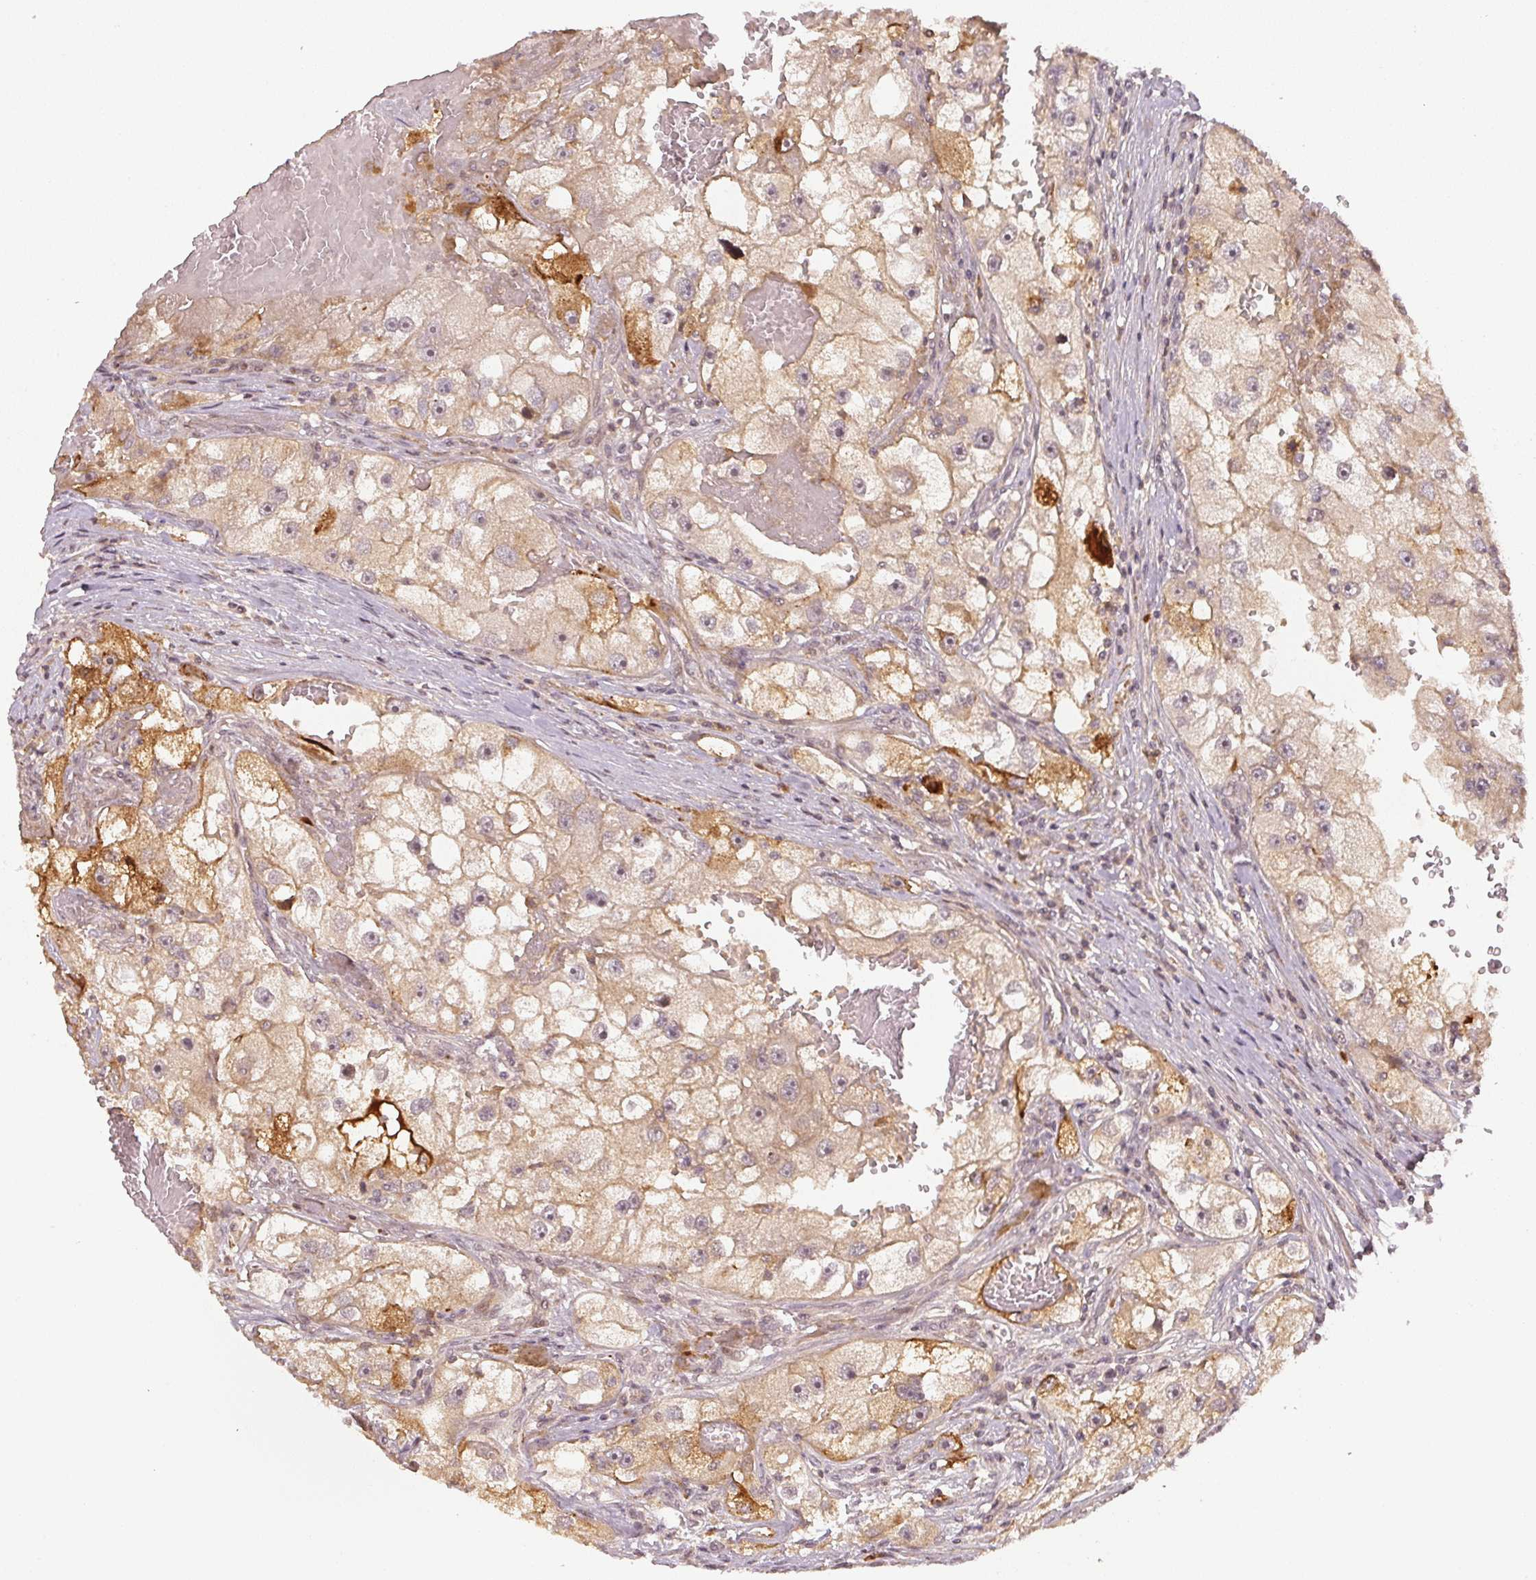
{"staining": {"intensity": "negative", "quantity": "none", "location": "none"}, "tissue": "renal cancer", "cell_type": "Tumor cells", "image_type": "cancer", "snomed": [{"axis": "morphology", "description": "Adenocarcinoma, NOS"}, {"axis": "topography", "description": "Kidney"}], "caption": "Tumor cells show no significant protein staining in renal adenocarcinoma.", "gene": "SERPINE1", "patient": {"sex": "male", "age": 63}}